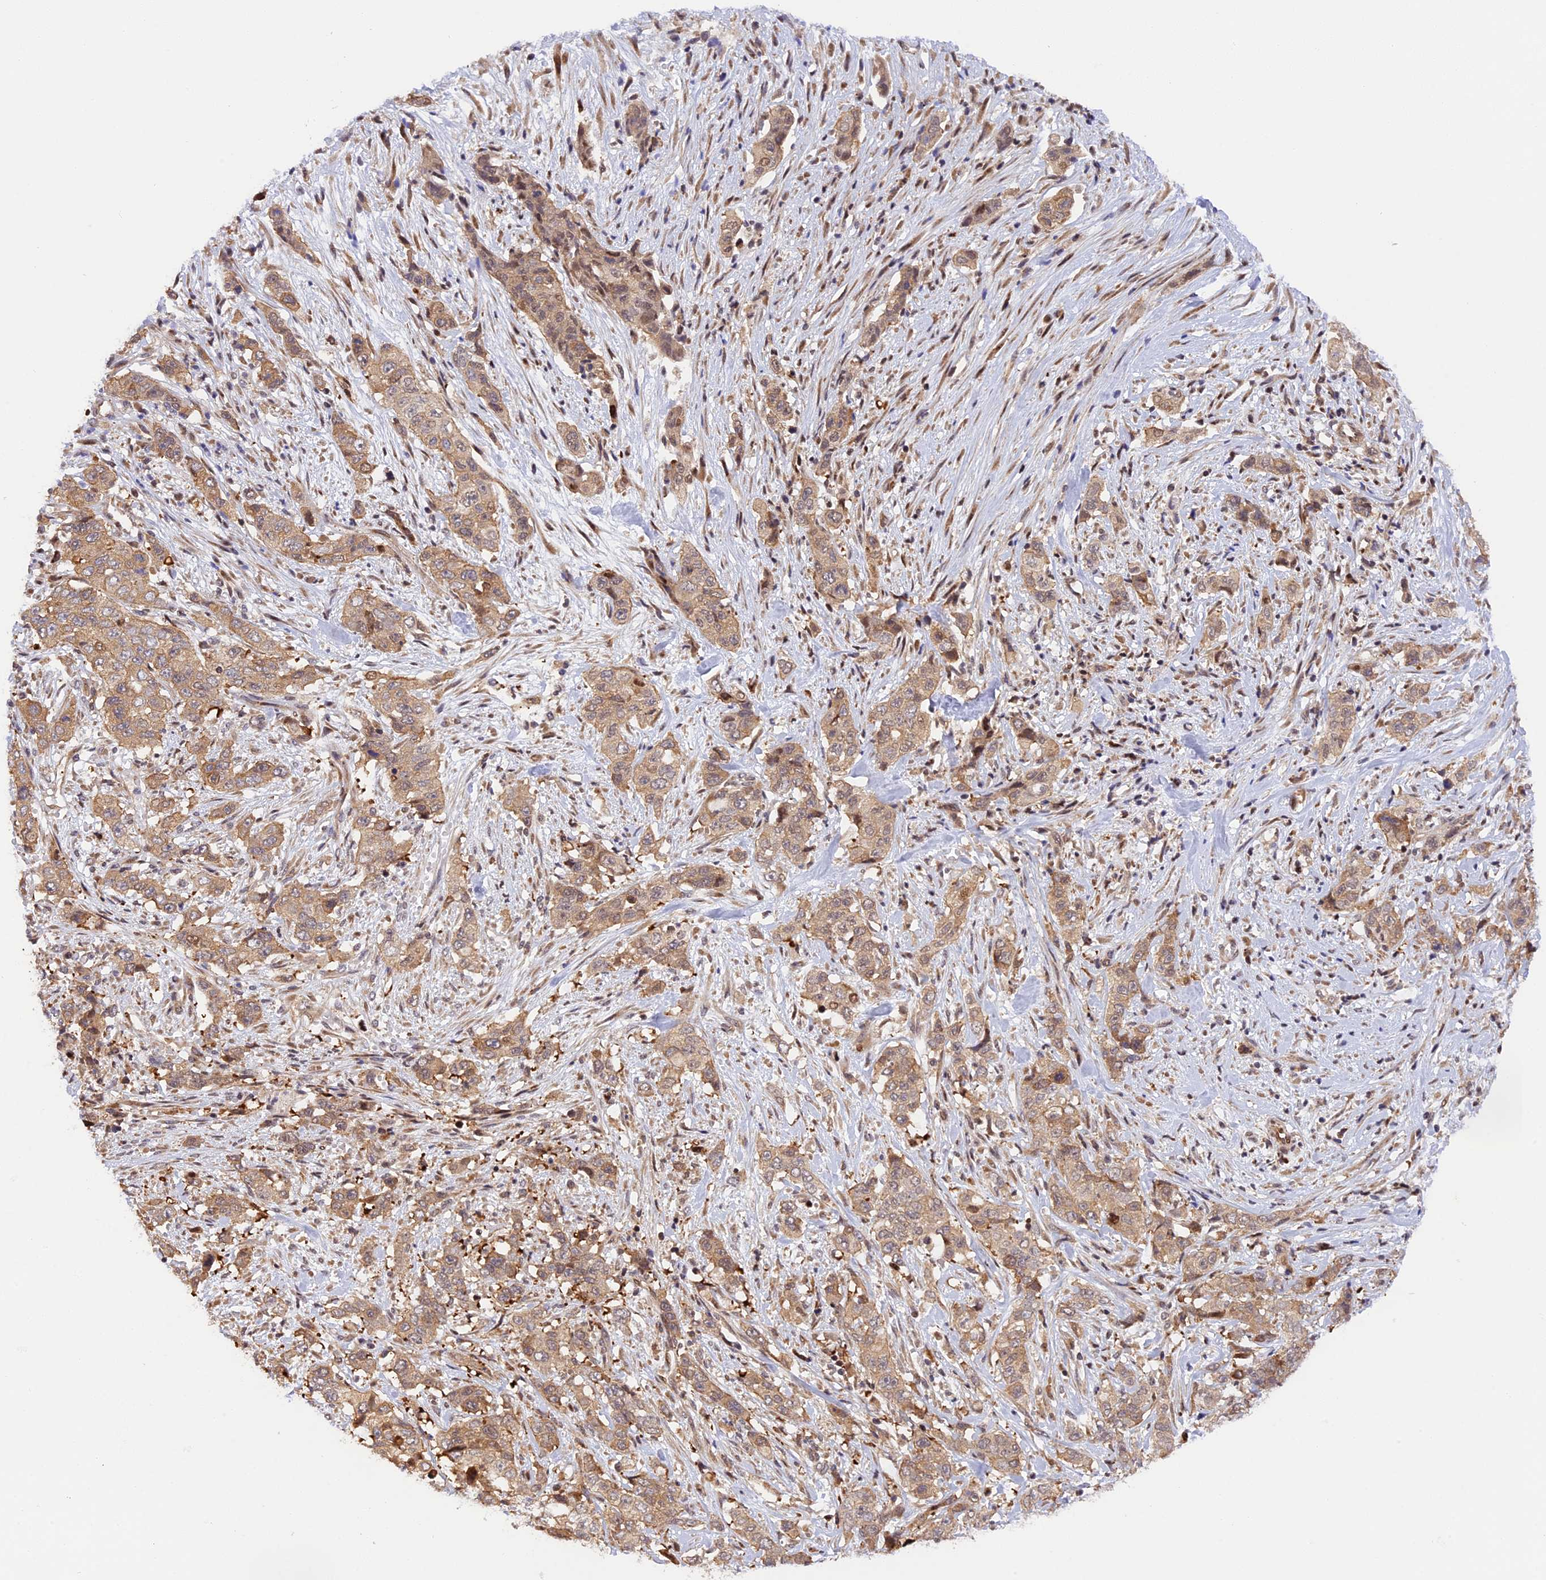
{"staining": {"intensity": "moderate", "quantity": ">75%", "location": "cytoplasmic/membranous"}, "tissue": "stomach cancer", "cell_type": "Tumor cells", "image_type": "cancer", "snomed": [{"axis": "morphology", "description": "Adenocarcinoma, NOS"}, {"axis": "topography", "description": "Stomach, upper"}], "caption": "Tumor cells exhibit moderate cytoplasmic/membranous positivity in about >75% of cells in adenocarcinoma (stomach).", "gene": "SAMD4A", "patient": {"sex": "male", "age": 62}}